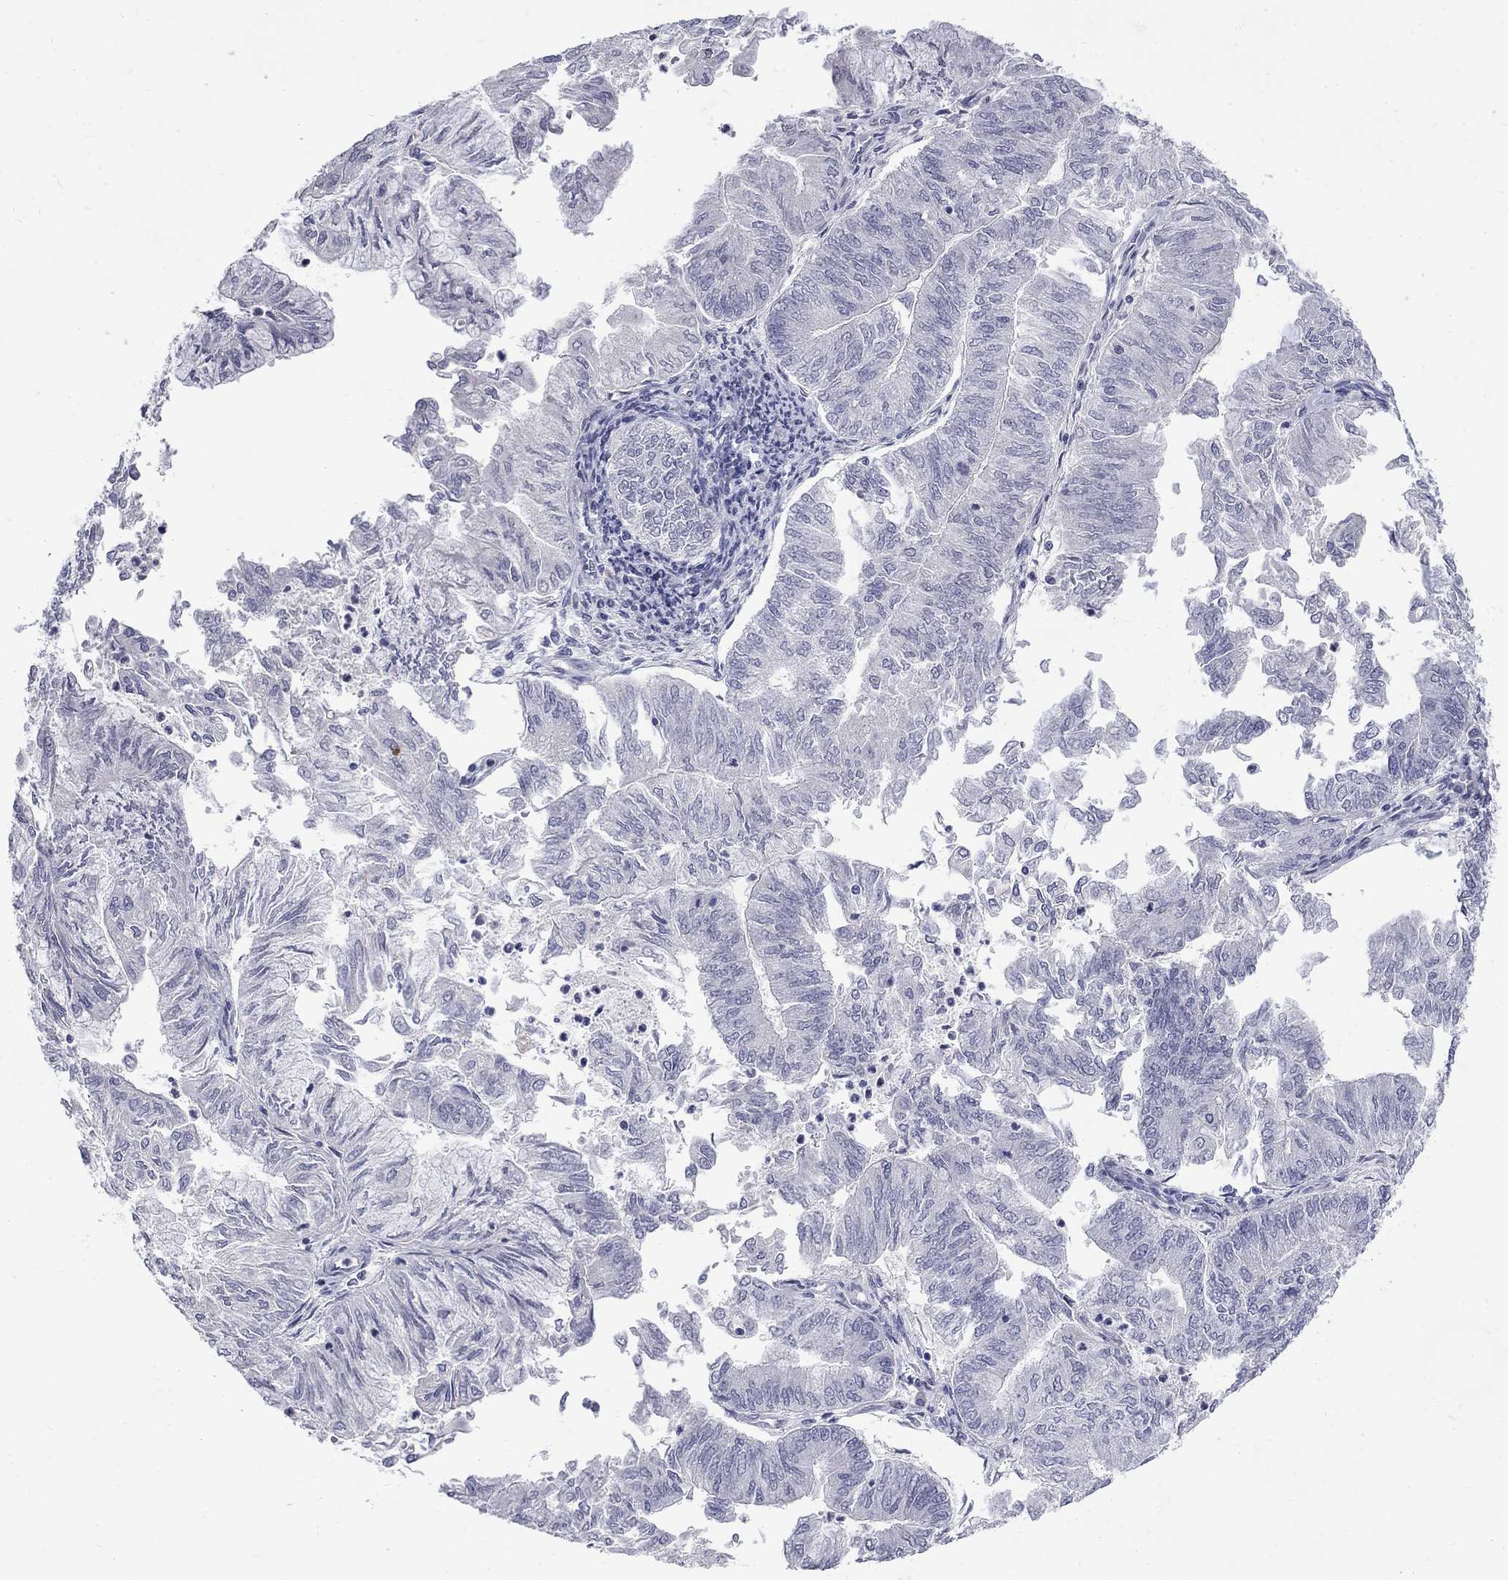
{"staining": {"intensity": "negative", "quantity": "none", "location": "none"}, "tissue": "endometrial cancer", "cell_type": "Tumor cells", "image_type": "cancer", "snomed": [{"axis": "morphology", "description": "Adenocarcinoma, NOS"}, {"axis": "topography", "description": "Endometrium"}], "caption": "High power microscopy photomicrograph of an immunohistochemistry histopathology image of endometrial adenocarcinoma, revealing no significant positivity in tumor cells.", "gene": "CTNND2", "patient": {"sex": "female", "age": 59}}